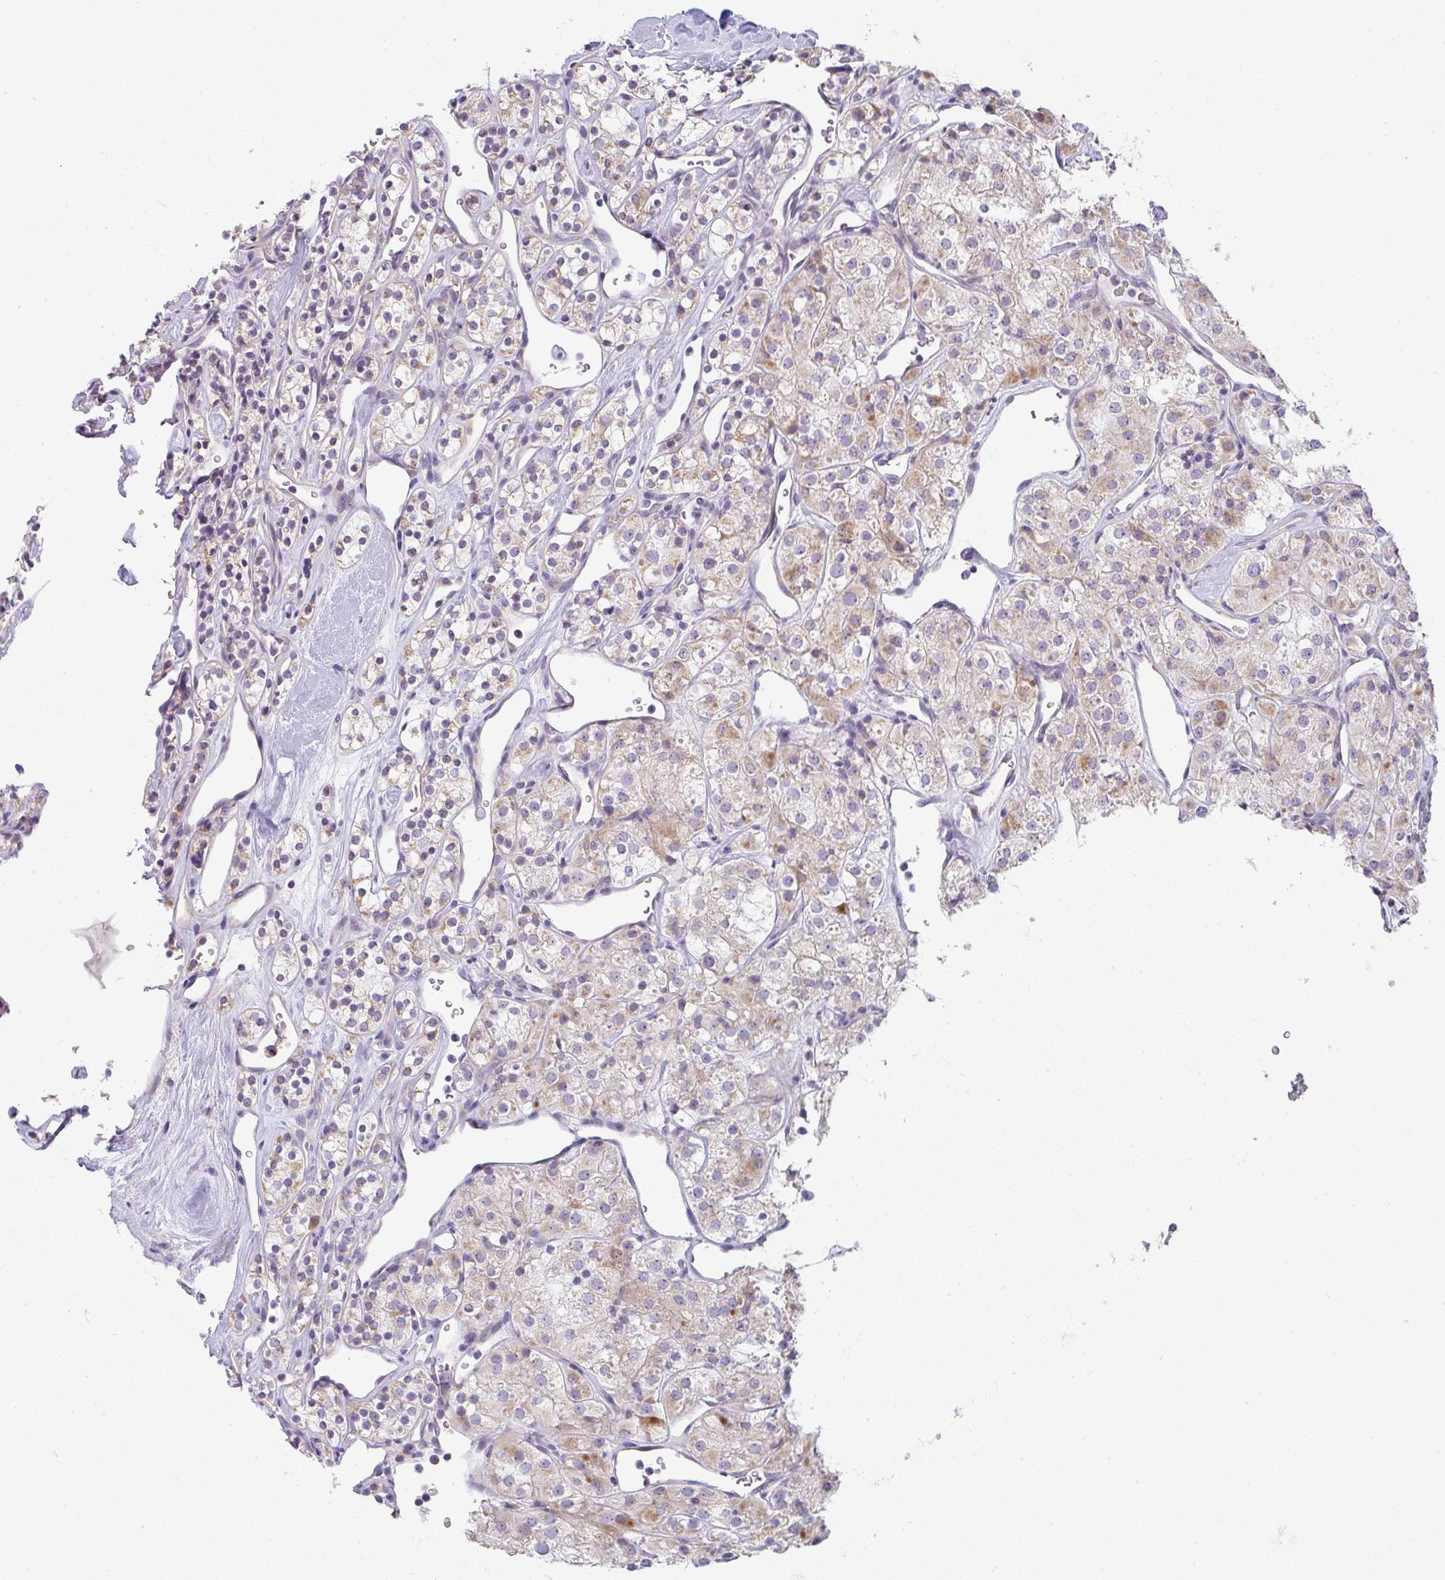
{"staining": {"intensity": "moderate", "quantity": ">75%", "location": "cytoplasmic/membranous"}, "tissue": "renal cancer", "cell_type": "Tumor cells", "image_type": "cancer", "snomed": [{"axis": "morphology", "description": "Adenocarcinoma, NOS"}, {"axis": "topography", "description": "Kidney"}], "caption": "High-power microscopy captured an immunohistochemistry image of adenocarcinoma (renal), revealing moderate cytoplasmic/membranous staining in about >75% of tumor cells.", "gene": "CACNA1S", "patient": {"sex": "male", "age": 77}}